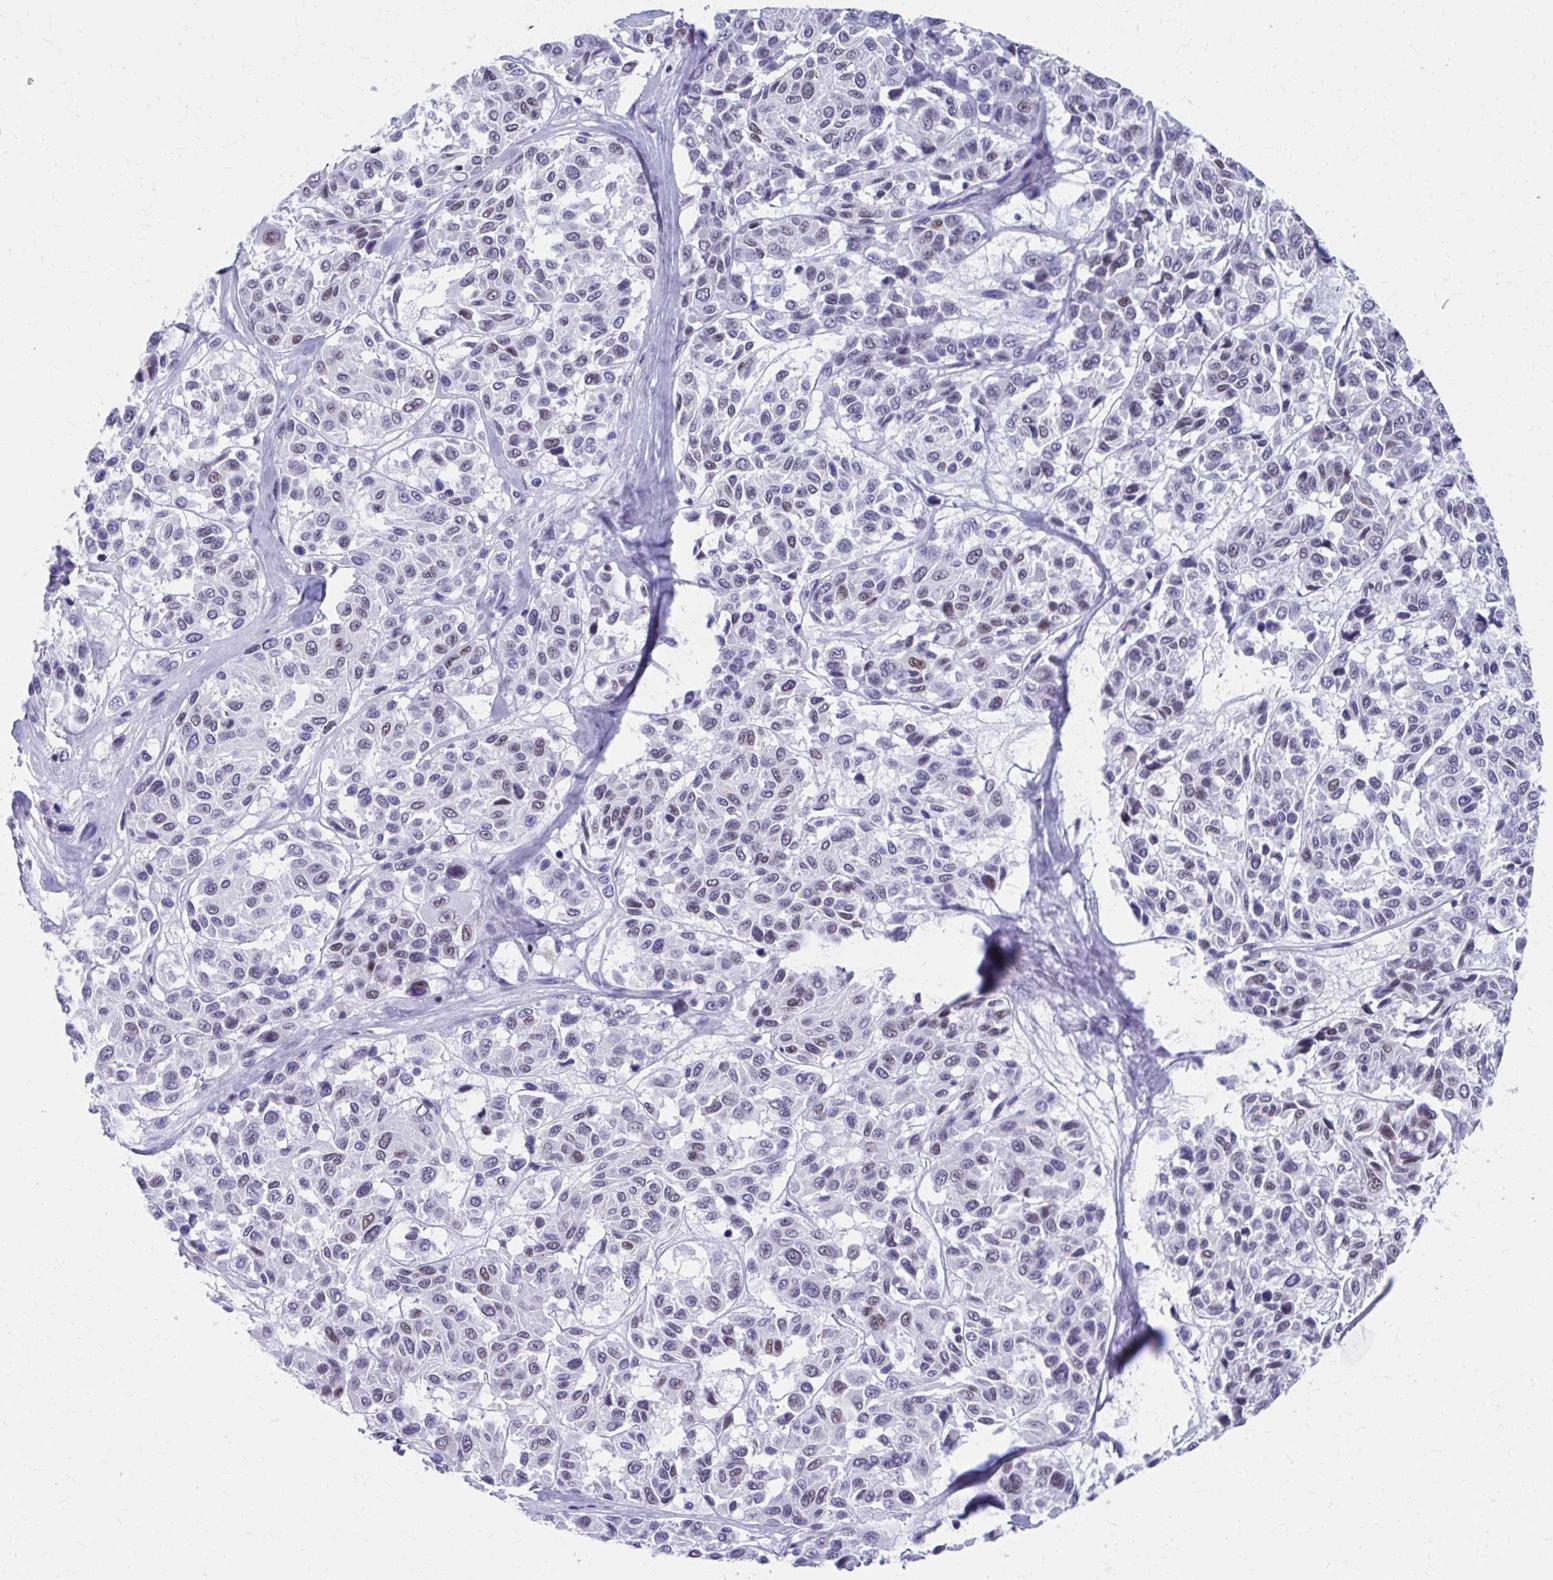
{"staining": {"intensity": "weak", "quantity": "25%-75%", "location": "nuclear"}, "tissue": "melanoma", "cell_type": "Tumor cells", "image_type": "cancer", "snomed": [{"axis": "morphology", "description": "Malignant melanoma, NOS"}, {"axis": "topography", "description": "Skin"}], "caption": "Malignant melanoma was stained to show a protein in brown. There is low levels of weak nuclear expression in approximately 25%-75% of tumor cells.", "gene": "RUNX3", "patient": {"sex": "female", "age": 66}}